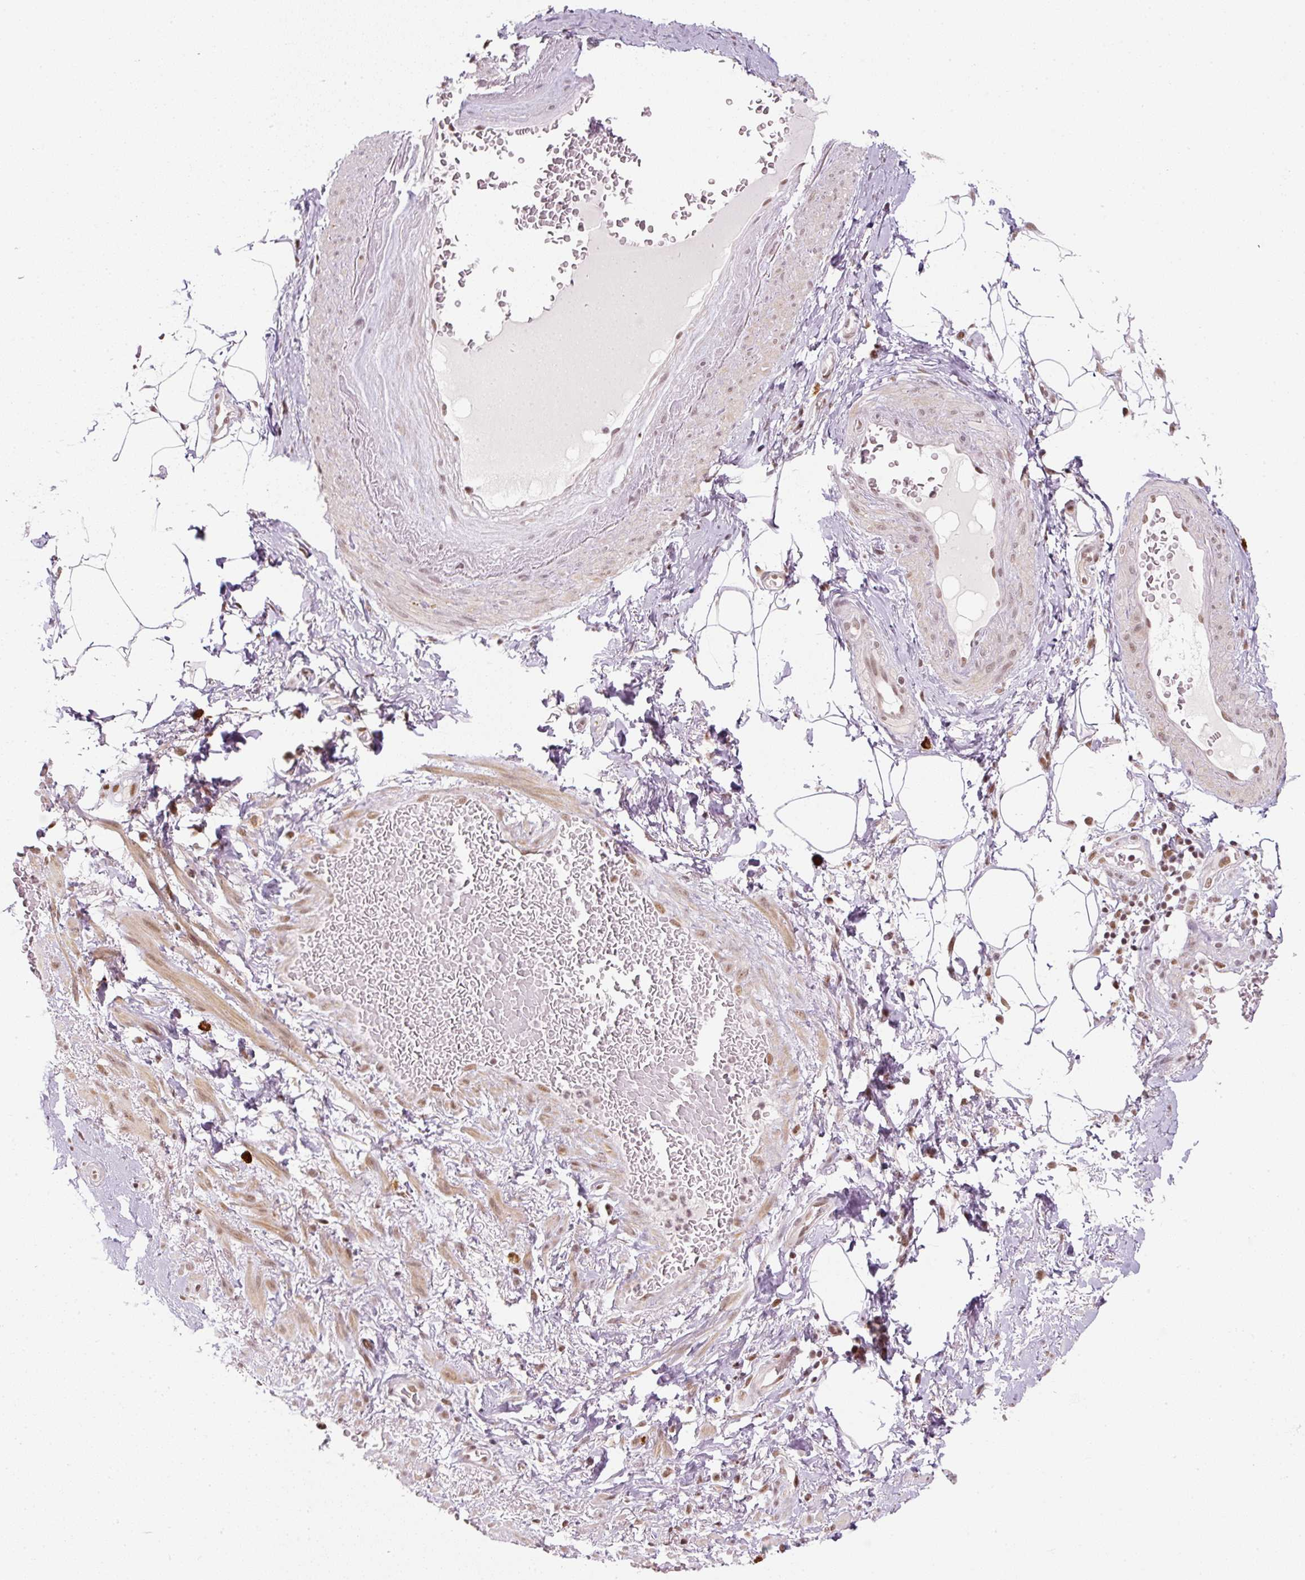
{"staining": {"intensity": "negative", "quantity": "none", "location": "none"}, "tissue": "adipose tissue", "cell_type": "Adipocytes", "image_type": "normal", "snomed": [{"axis": "morphology", "description": "Normal tissue, NOS"}, {"axis": "topography", "description": "Vagina"}, {"axis": "topography", "description": "Peripheral nerve tissue"}], "caption": "A micrograph of adipose tissue stained for a protein reveals no brown staining in adipocytes.", "gene": "U2AF2", "patient": {"sex": "female", "age": 71}}